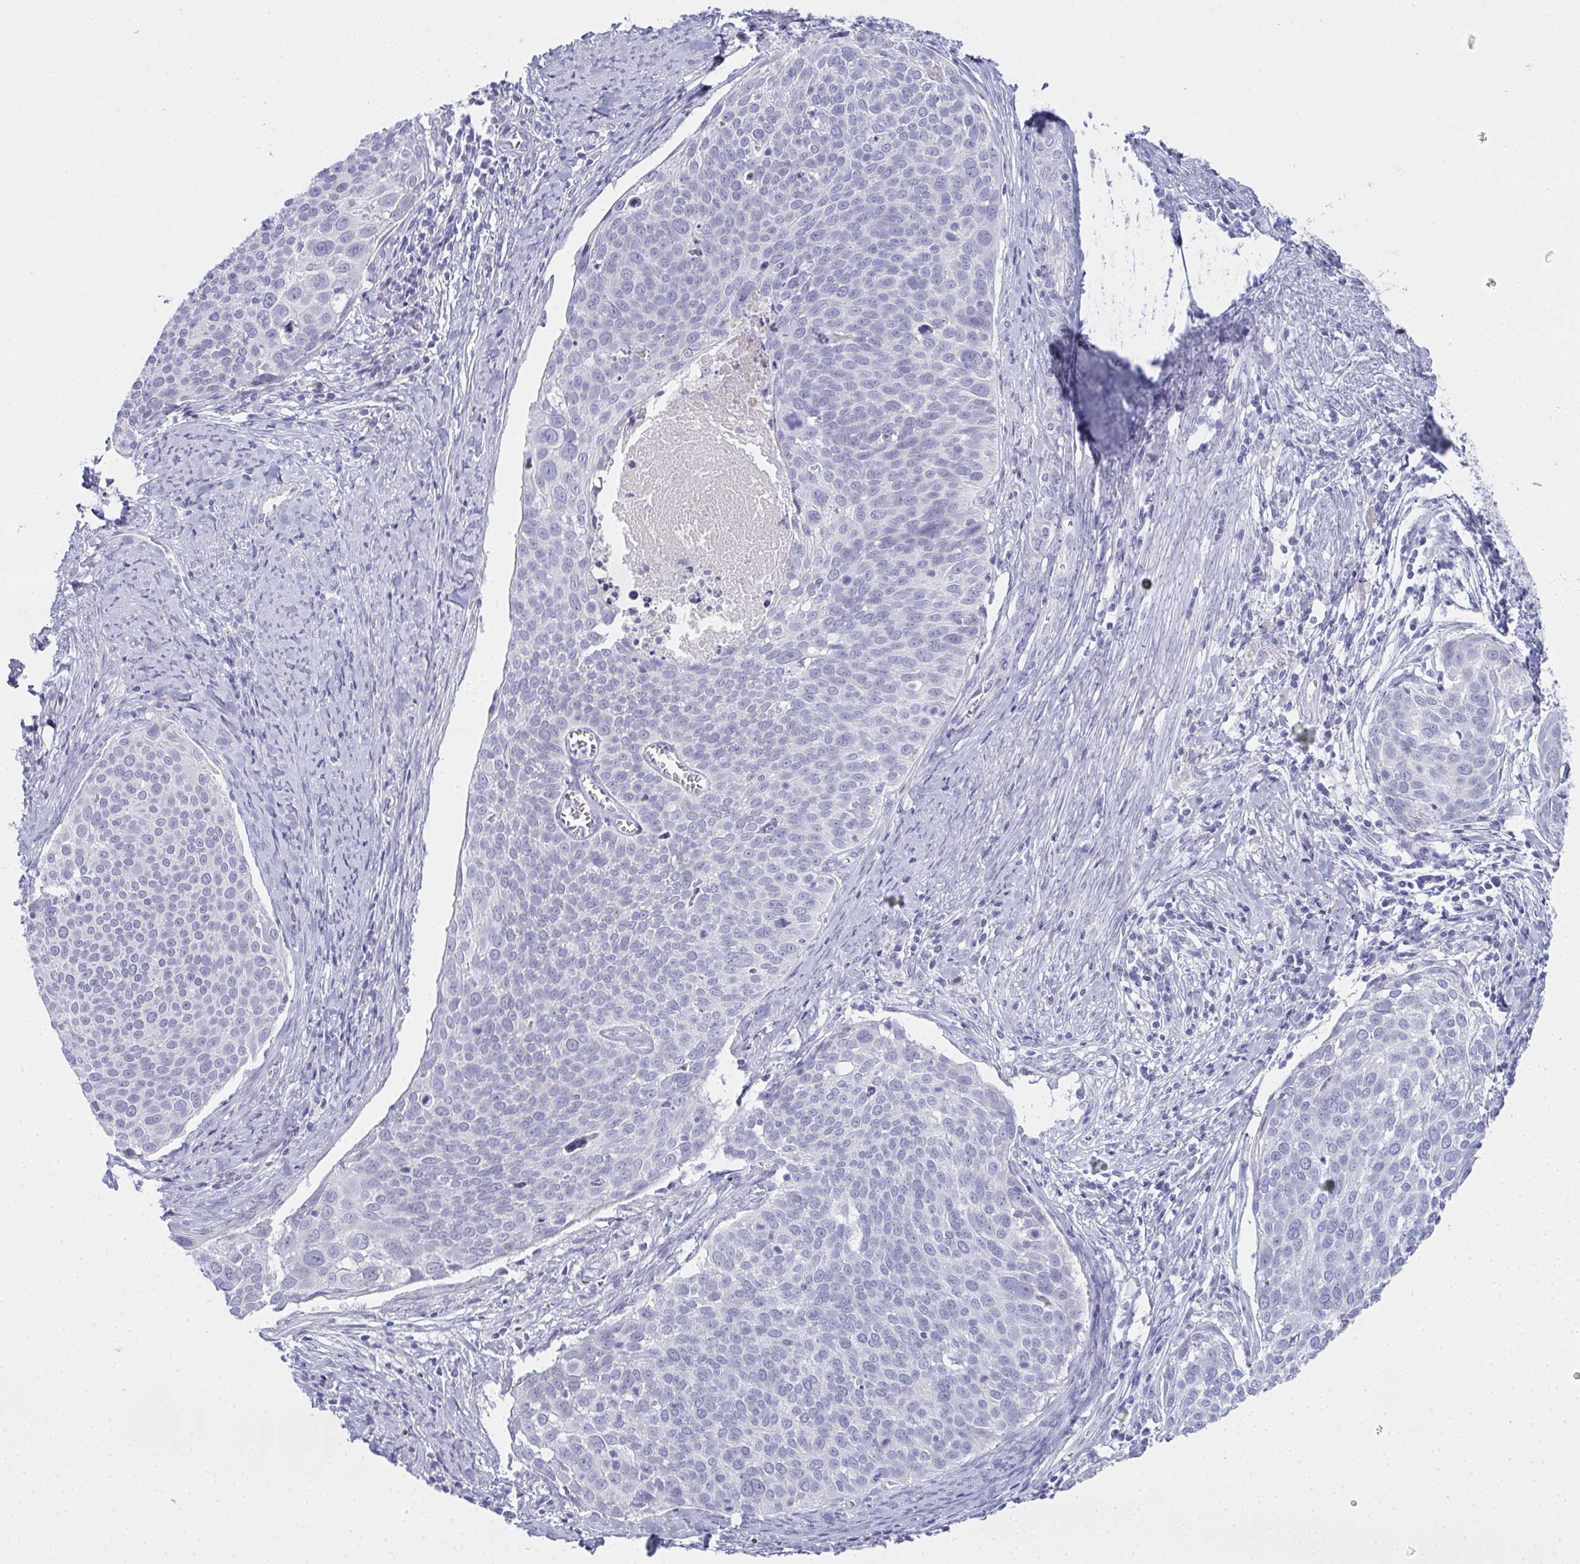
{"staining": {"intensity": "negative", "quantity": "none", "location": "none"}, "tissue": "cervical cancer", "cell_type": "Tumor cells", "image_type": "cancer", "snomed": [{"axis": "morphology", "description": "Squamous cell carcinoma, NOS"}, {"axis": "topography", "description": "Cervix"}], "caption": "Tumor cells are negative for brown protein staining in cervical cancer.", "gene": "SLC36A2", "patient": {"sex": "female", "age": 39}}